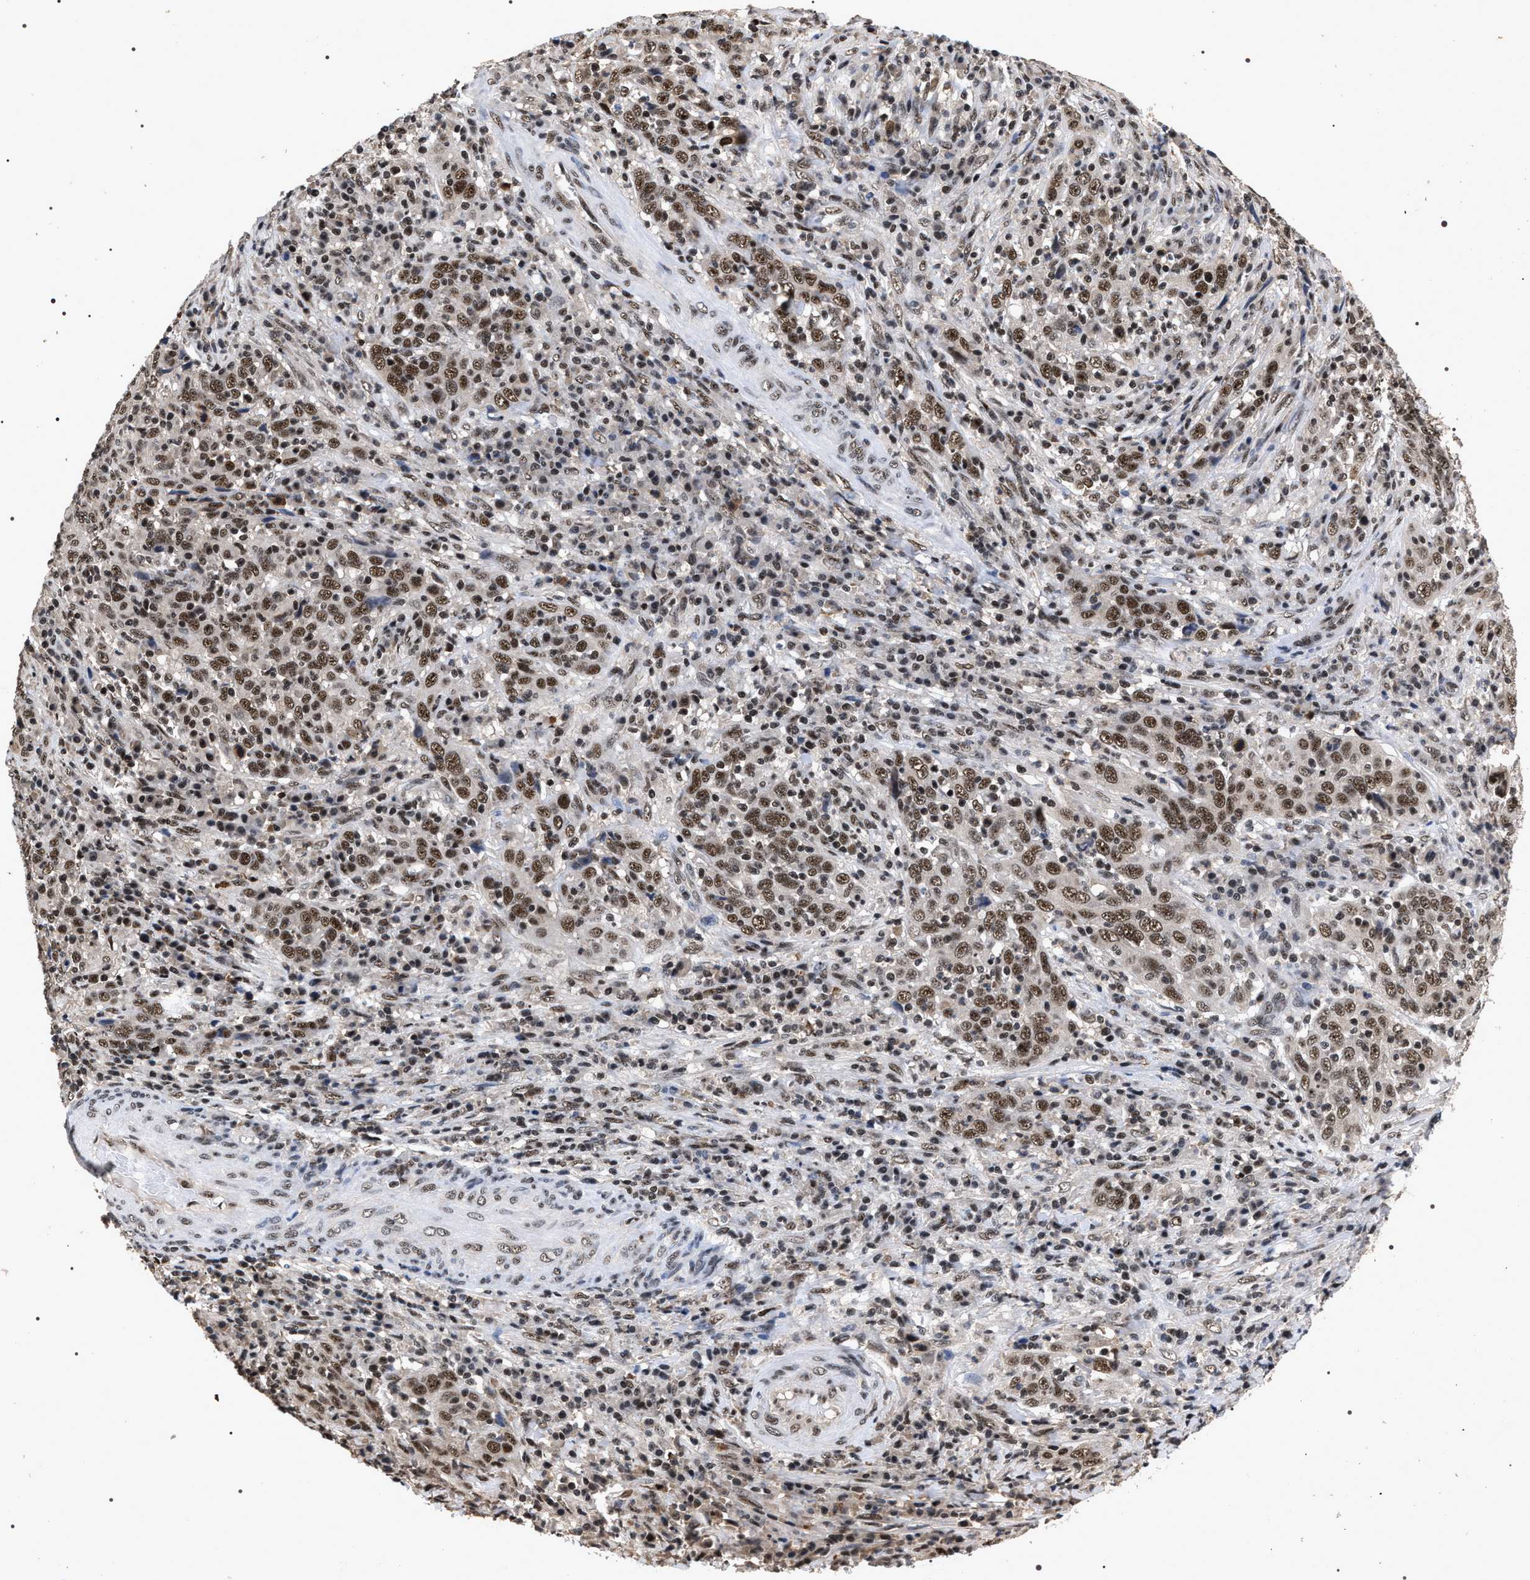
{"staining": {"intensity": "moderate", "quantity": ">75%", "location": "nuclear"}, "tissue": "cervical cancer", "cell_type": "Tumor cells", "image_type": "cancer", "snomed": [{"axis": "morphology", "description": "Squamous cell carcinoma, NOS"}, {"axis": "topography", "description": "Cervix"}], "caption": "Immunohistochemical staining of cervical squamous cell carcinoma displays medium levels of moderate nuclear positivity in approximately >75% of tumor cells. (brown staining indicates protein expression, while blue staining denotes nuclei).", "gene": "RRP1B", "patient": {"sex": "female", "age": 46}}